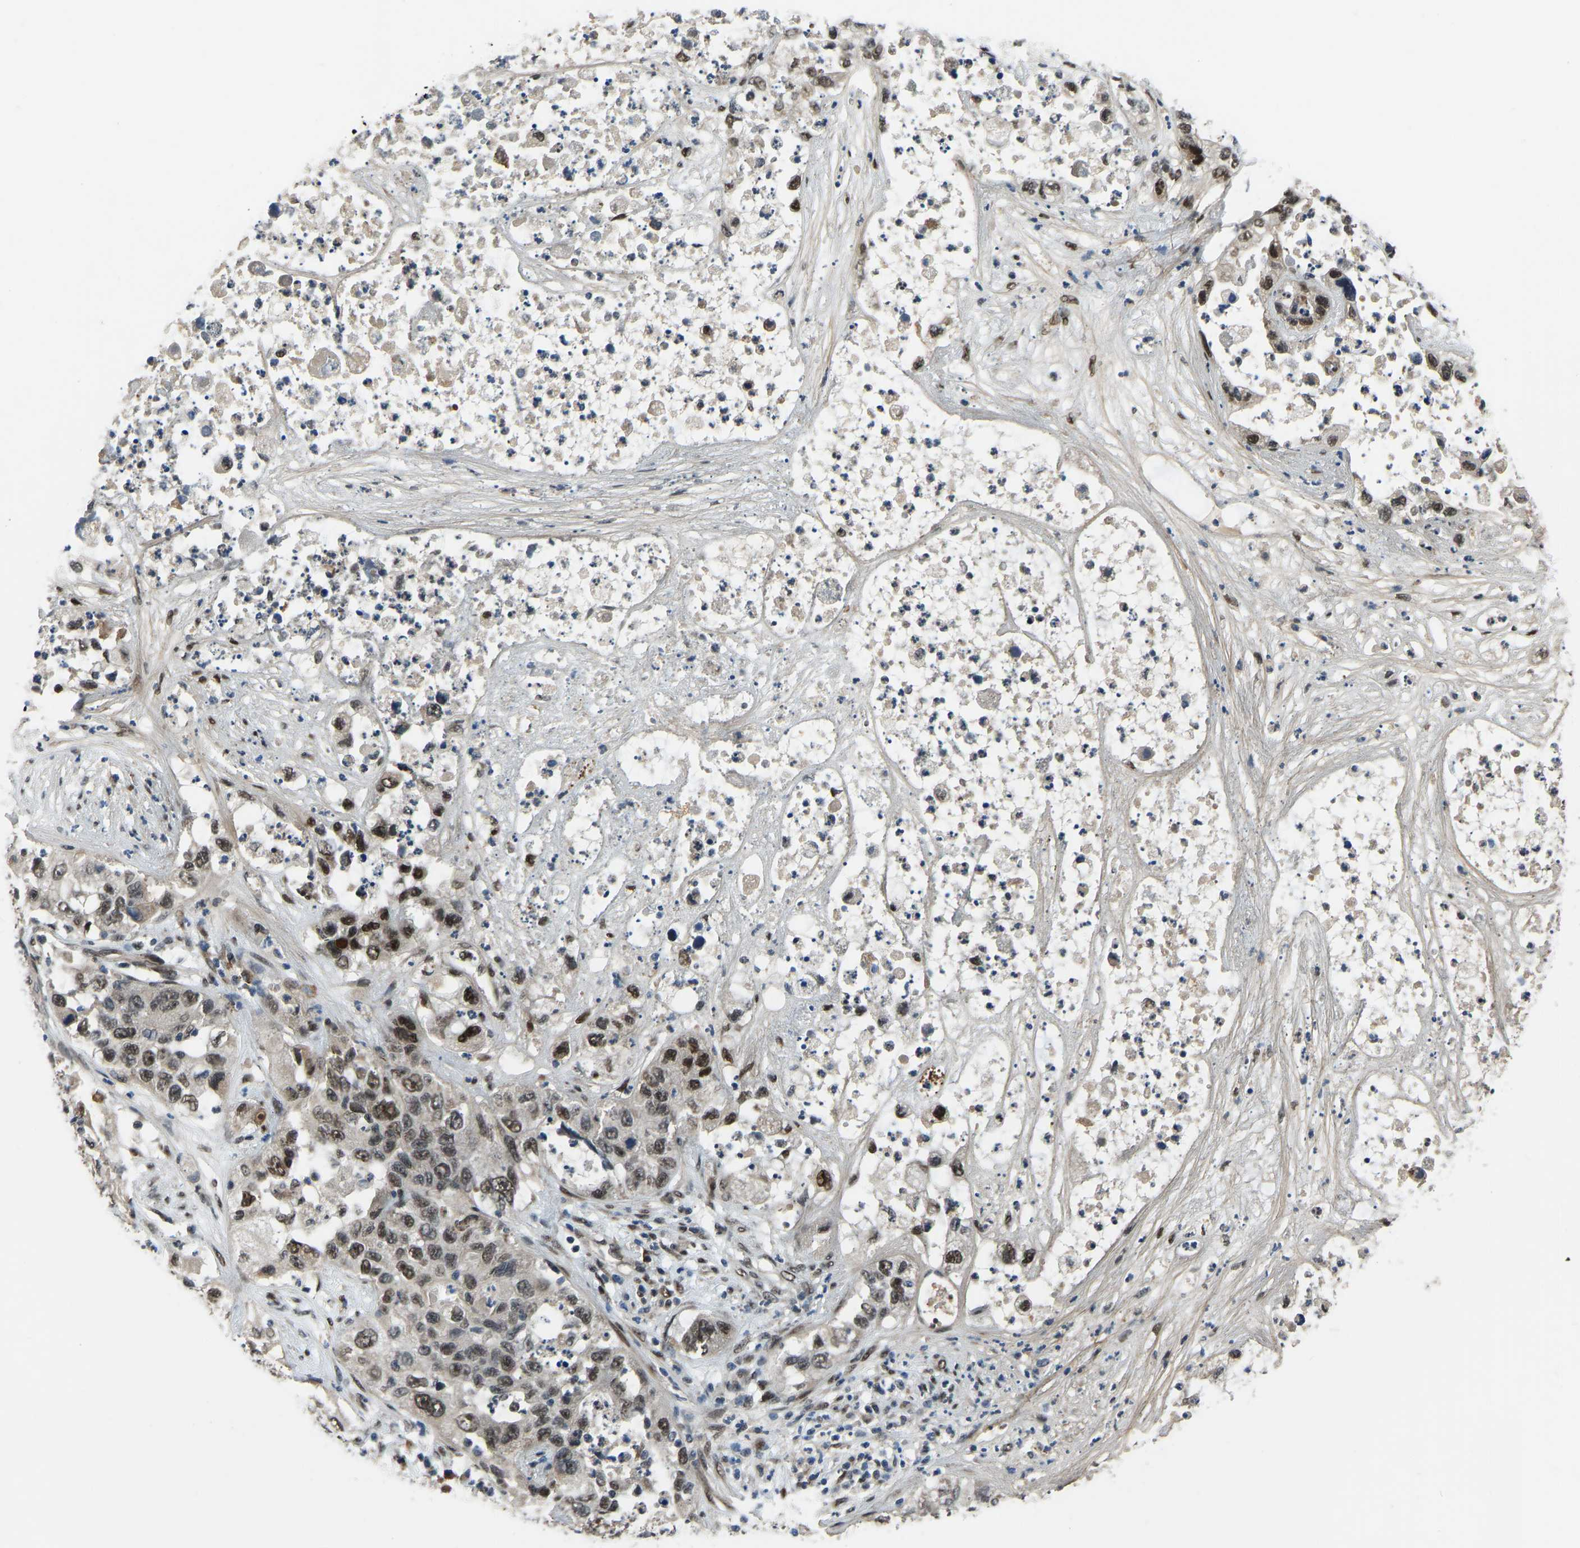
{"staining": {"intensity": "moderate", "quantity": ">75%", "location": "nuclear"}, "tissue": "pancreatic cancer", "cell_type": "Tumor cells", "image_type": "cancer", "snomed": [{"axis": "morphology", "description": "Adenocarcinoma, NOS"}, {"axis": "topography", "description": "Pancreas"}], "caption": "Immunohistochemical staining of human pancreatic cancer displays moderate nuclear protein positivity in approximately >75% of tumor cells.", "gene": "FOS", "patient": {"sex": "female", "age": 78}}